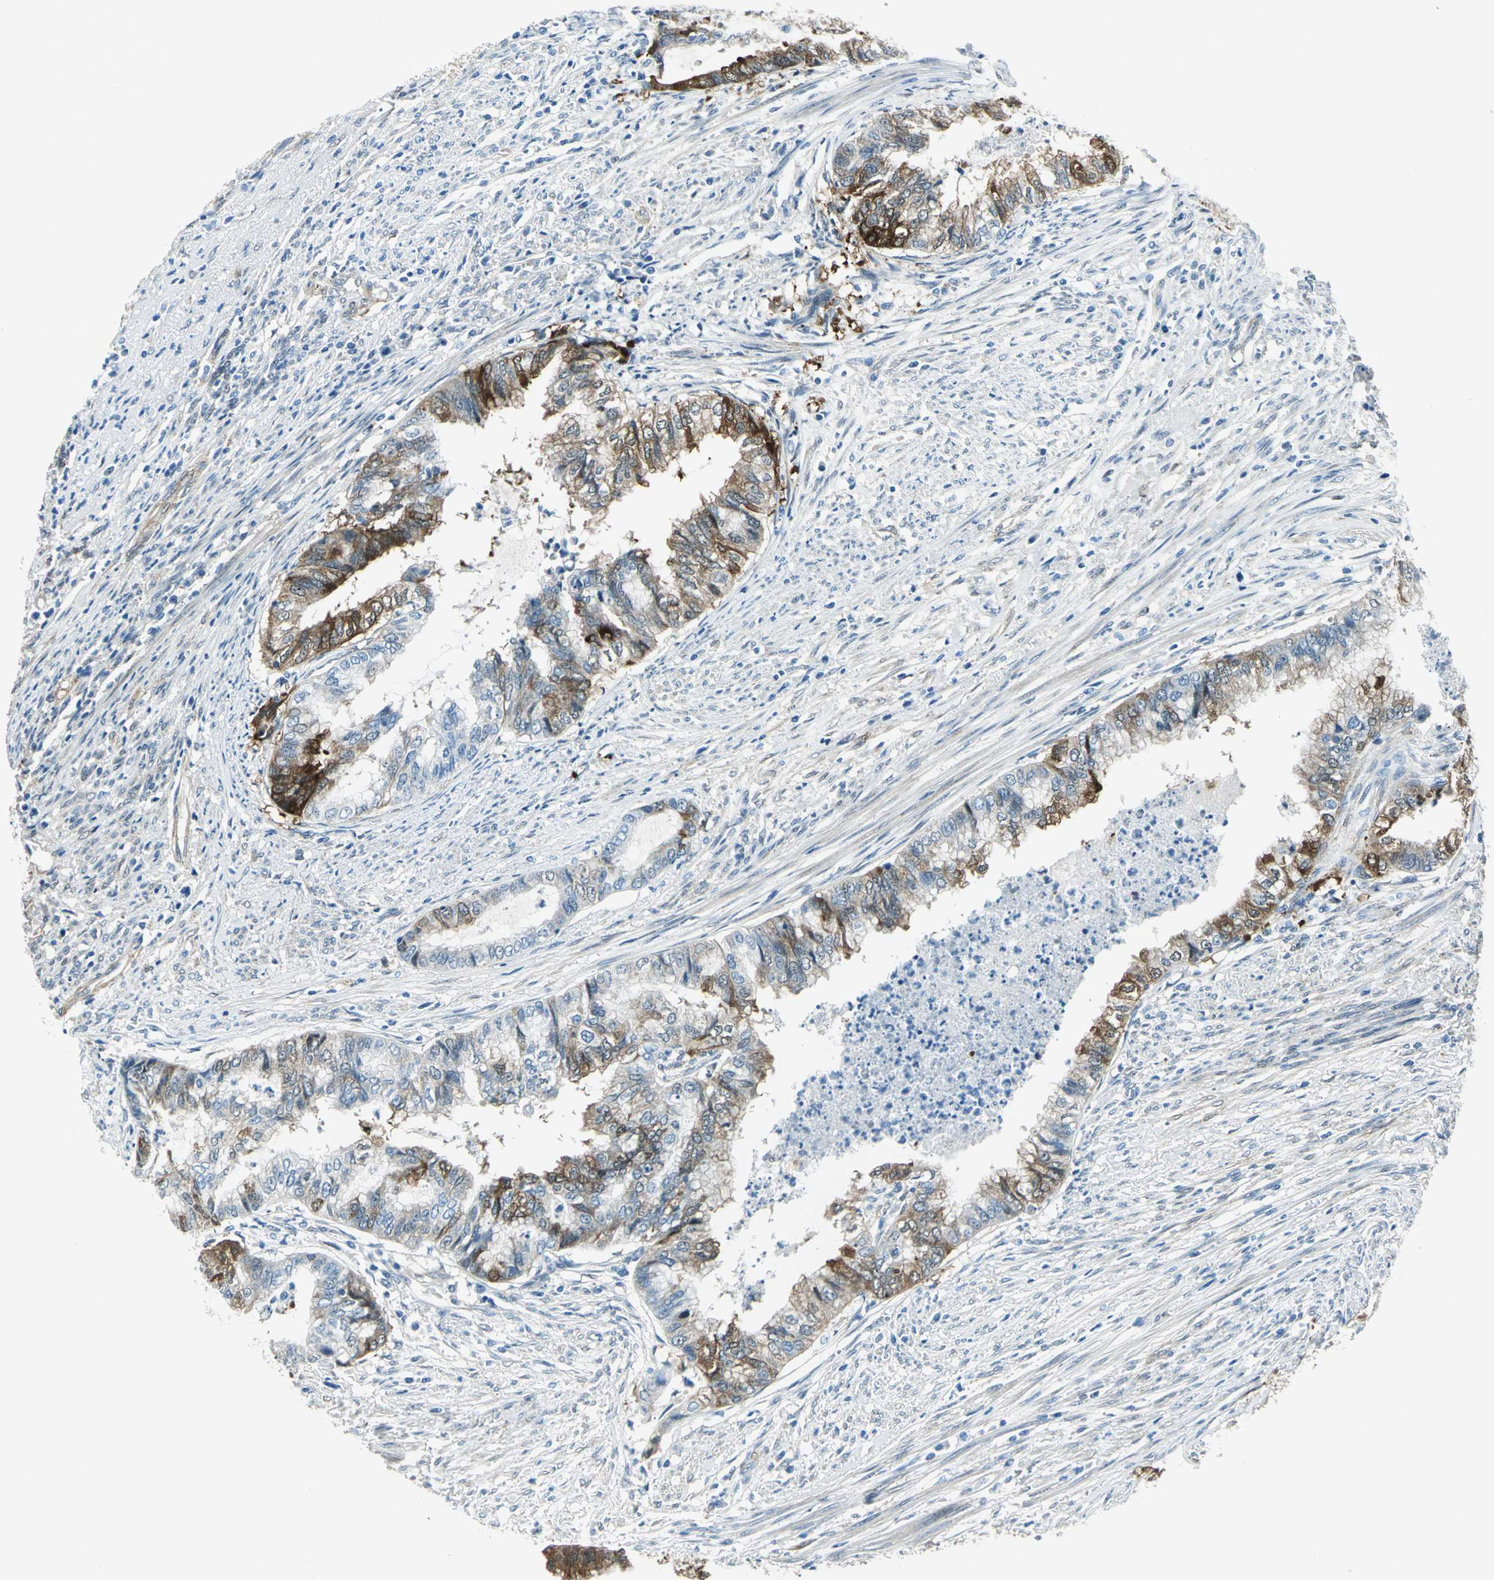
{"staining": {"intensity": "strong", "quantity": "25%-75%", "location": "cytoplasmic/membranous"}, "tissue": "endometrial cancer", "cell_type": "Tumor cells", "image_type": "cancer", "snomed": [{"axis": "morphology", "description": "Adenocarcinoma, NOS"}, {"axis": "topography", "description": "Endometrium"}], "caption": "Human endometrial cancer (adenocarcinoma) stained with a protein marker shows strong staining in tumor cells.", "gene": "HSPB1", "patient": {"sex": "female", "age": 79}}